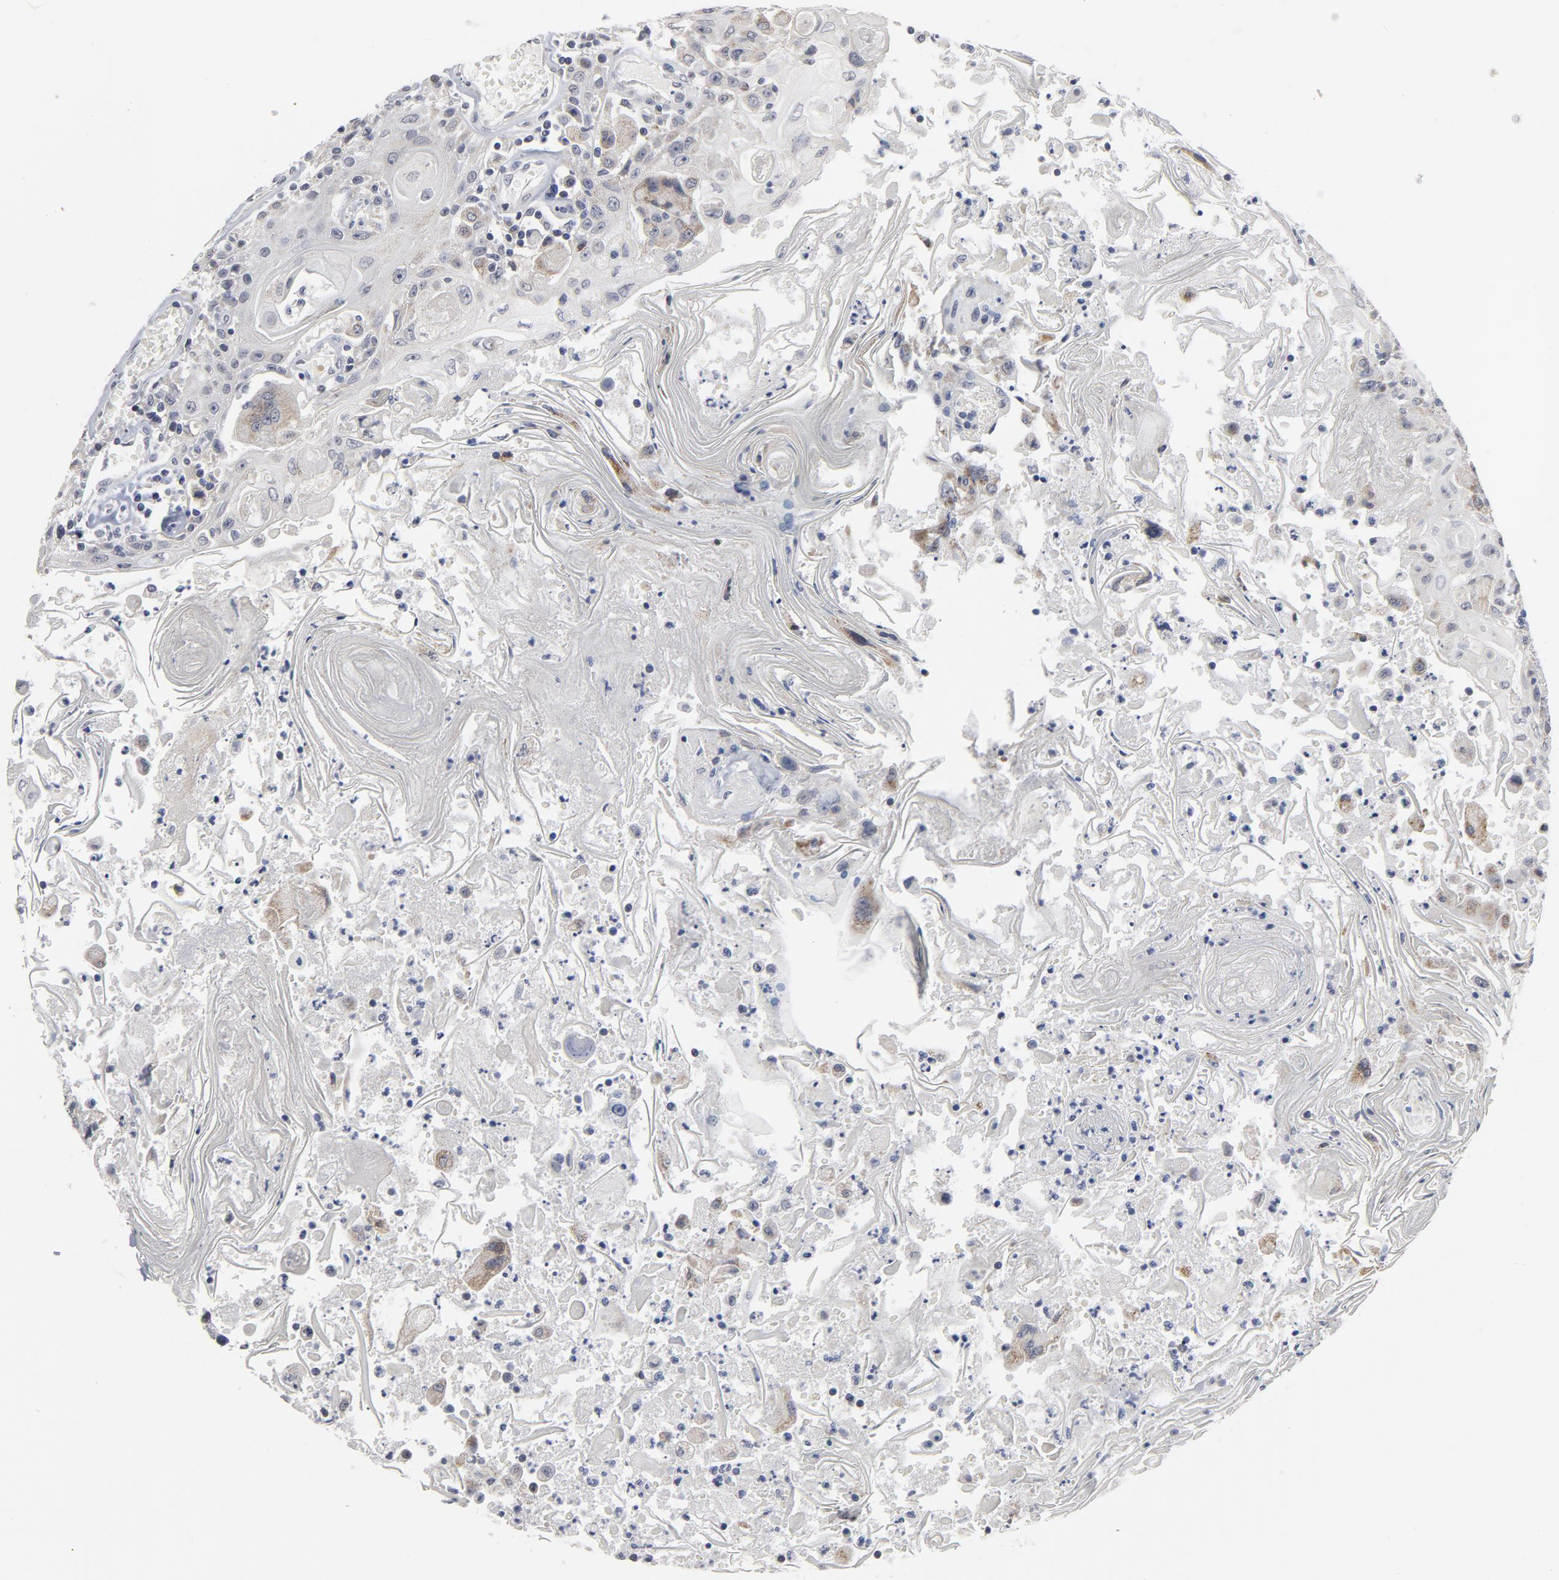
{"staining": {"intensity": "negative", "quantity": "none", "location": "none"}, "tissue": "head and neck cancer", "cell_type": "Tumor cells", "image_type": "cancer", "snomed": [{"axis": "morphology", "description": "Squamous cell carcinoma, NOS"}, {"axis": "topography", "description": "Oral tissue"}, {"axis": "topography", "description": "Head-Neck"}], "caption": "Head and neck squamous cell carcinoma was stained to show a protein in brown. There is no significant expression in tumor cells.", "gene": "PPP1R1B", "patient": {"sex": "female", "age": 76}}